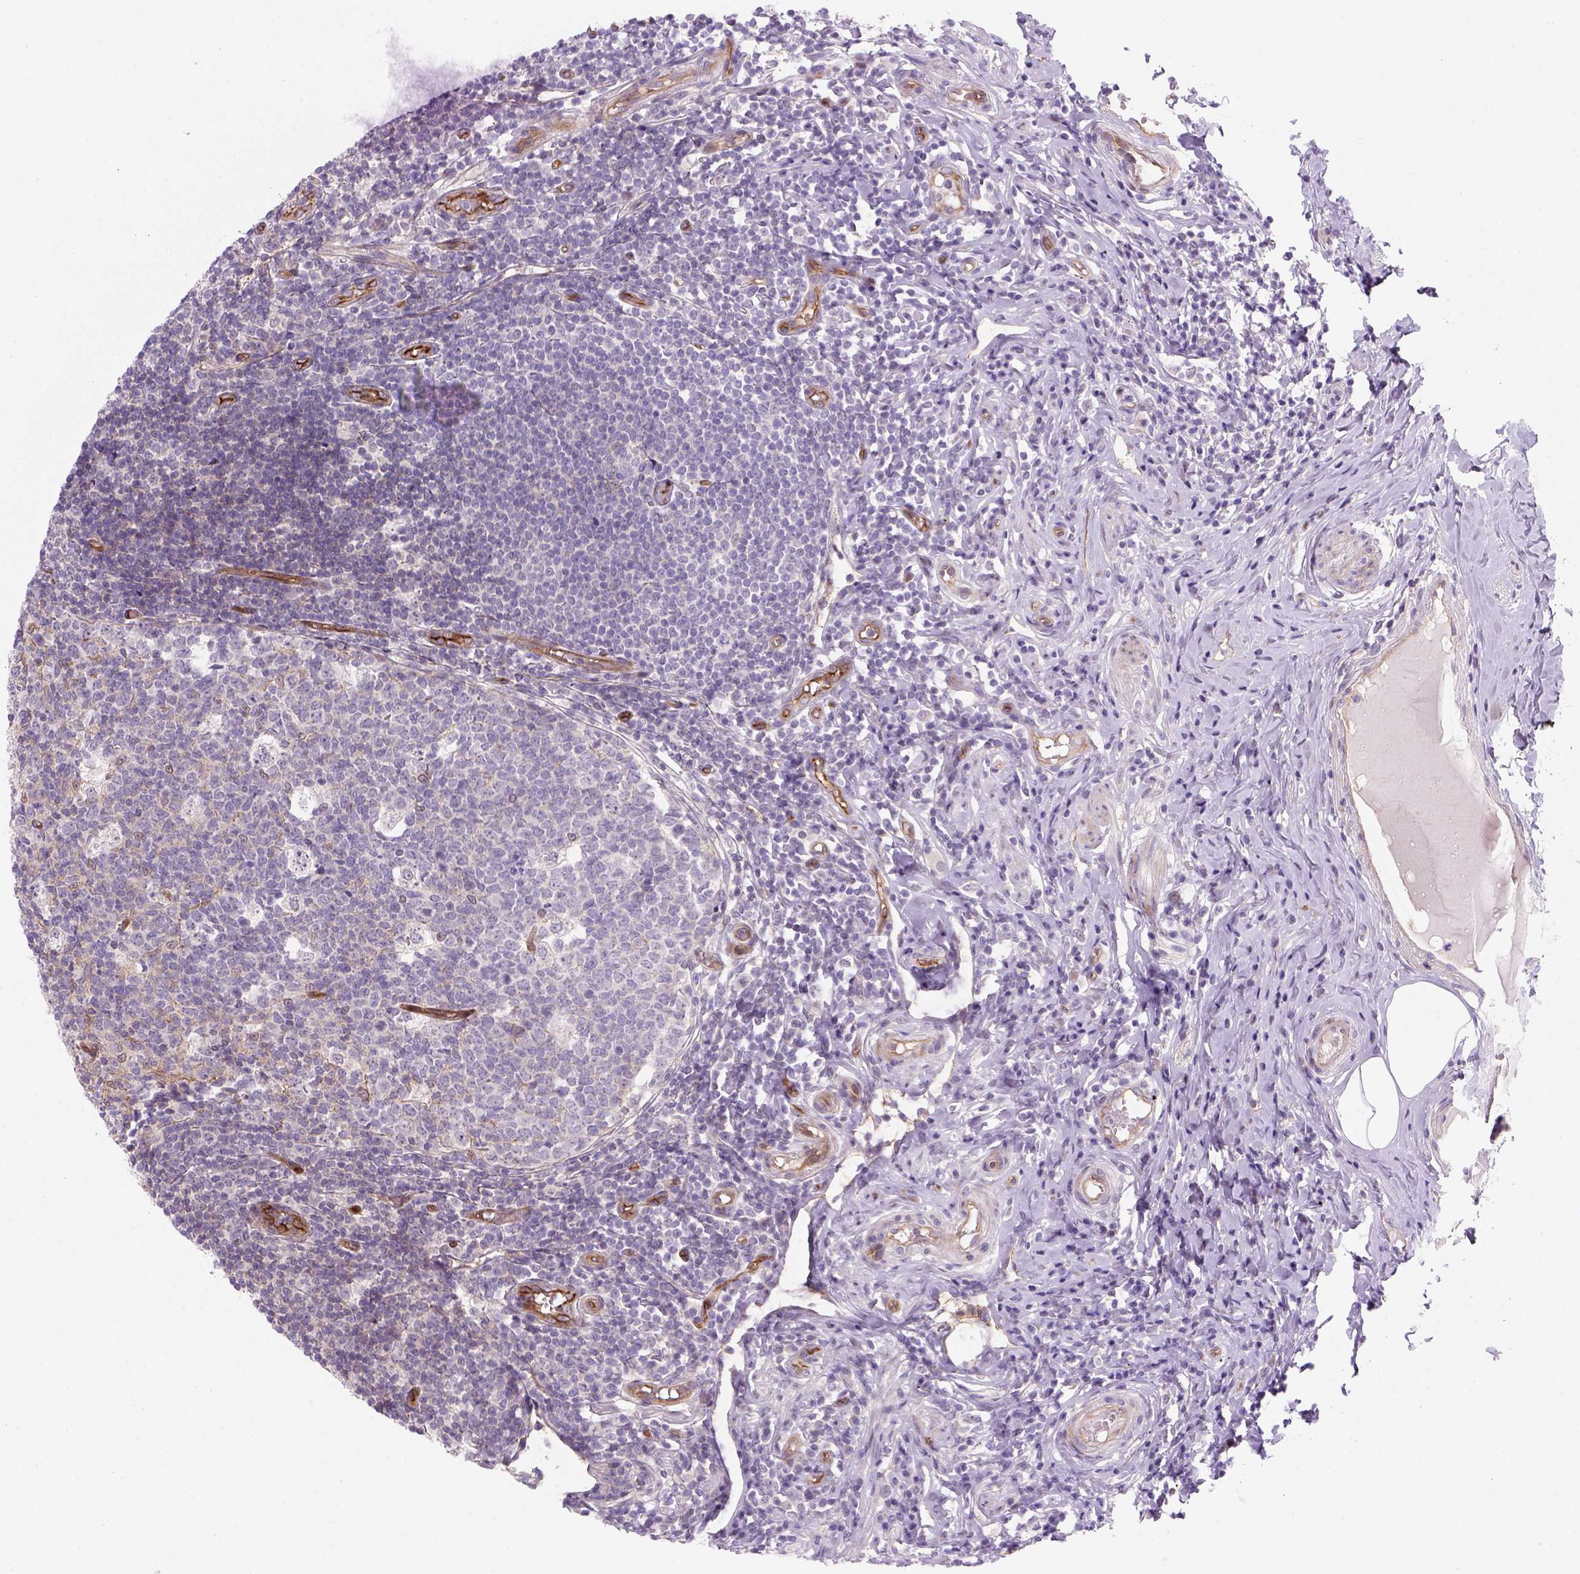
{"staining": {"intensity": "moderate", "quantity": ">75%", "location": "cytoplasmic/membranous"}, "tissue": "appendix", "cell_type": "Glandular cells", "image_type": "normal", "snomed": [{"axis": "morphology", "description": "Normal tissue, NOS"}, {"axis": "topography", "description": "Appendix"}], "caption": "A photomicrograph of appendix stained for a protein shows moderate cytoplasmic/membranous brown staining in glandular cells. The protein is shown in brown color, while the nuclei are stained blue.", "gene": "VSTM5", "patient": {"sex": "male", "age": 18}}